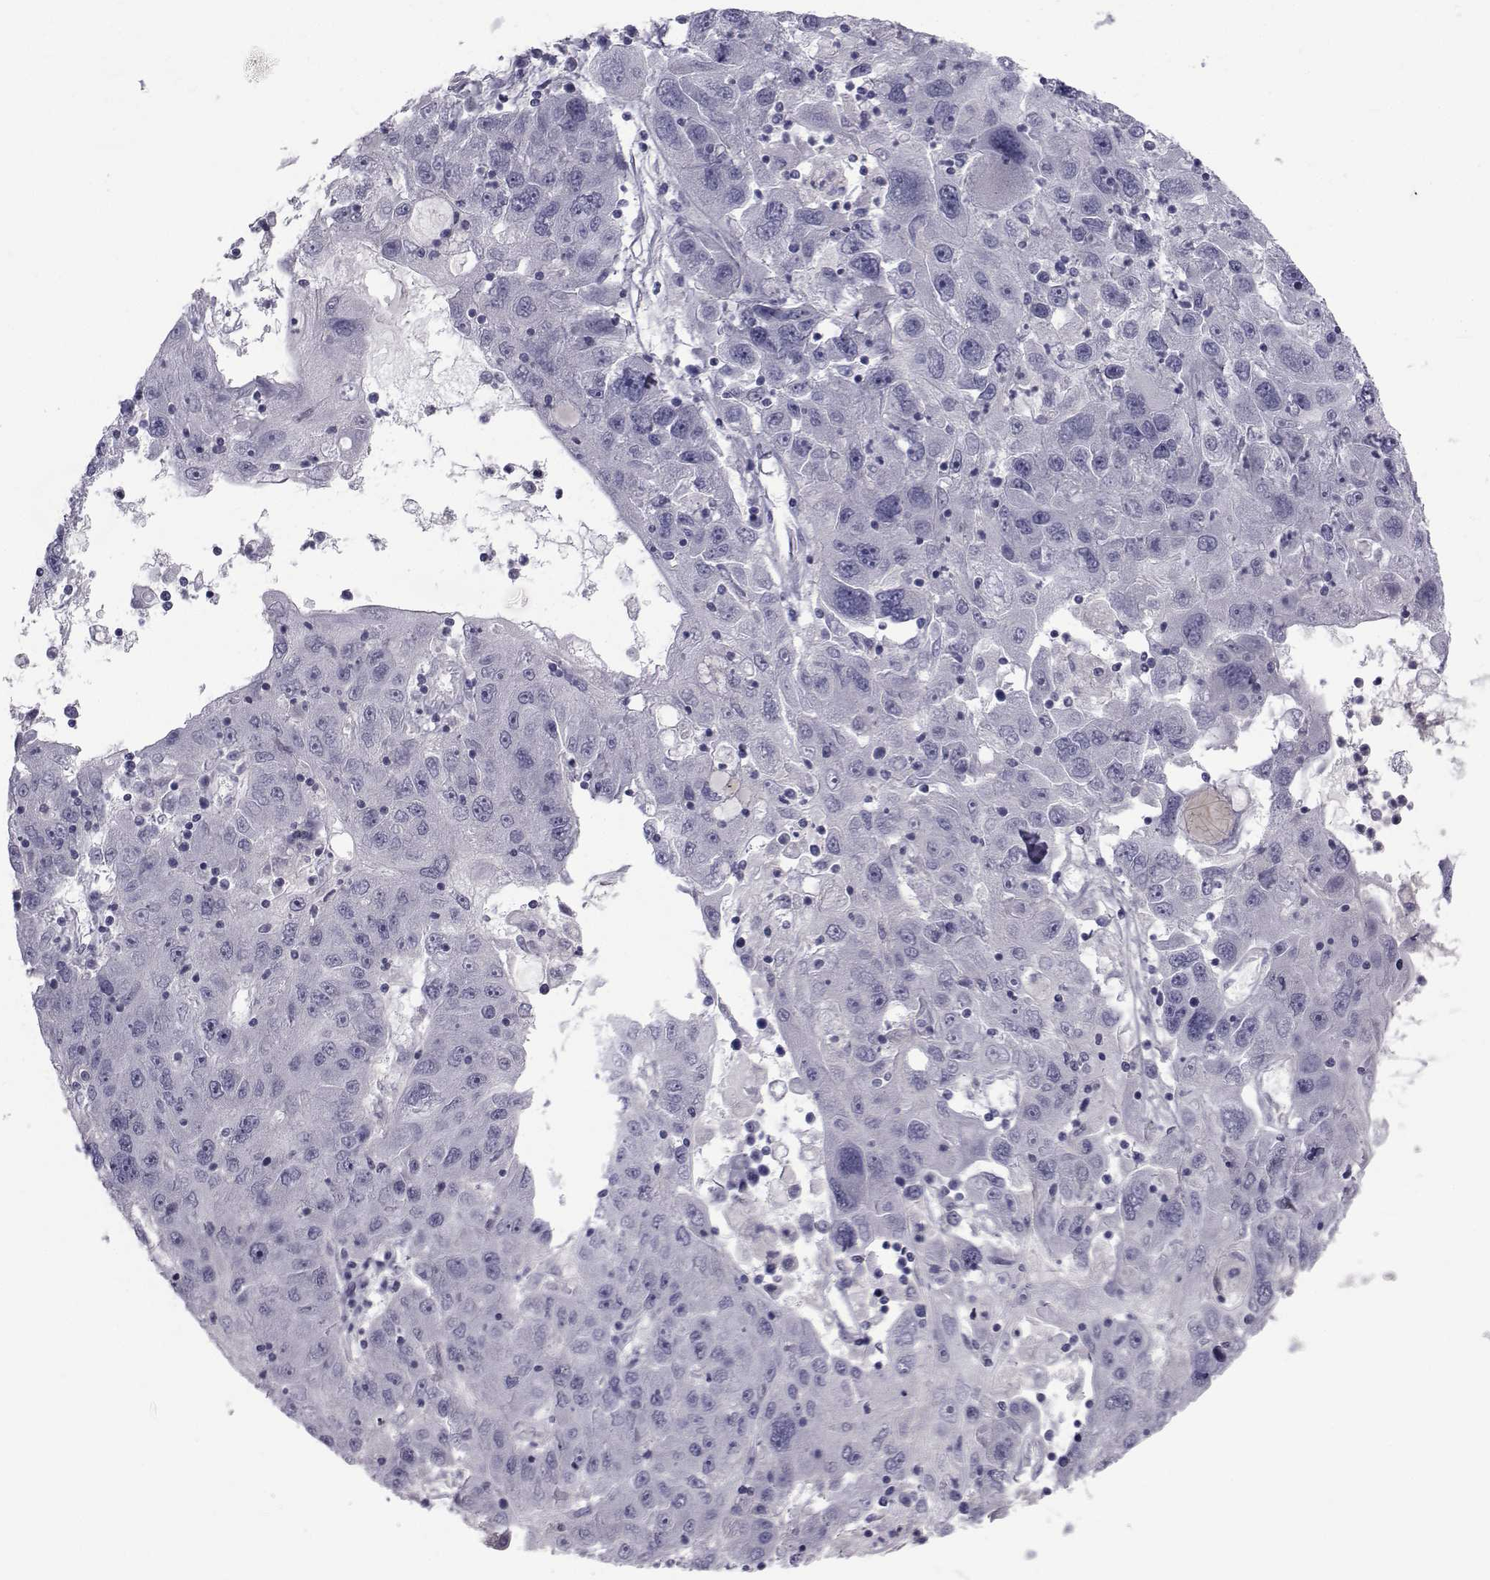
{"staining": {"intensity": "negative", "quantity": "none", "location": "none"}, "tissue": "stomach cancer", "cell_type": "Tumor cells", "image_type": "cancer", "snomed": [{"axis": "morphology", "description": "Adenocarcinoma, NOS"}, {"axis": "topography", "description": "Stomach"}], "caption": "This is a image of immunohistochemistry staining of stomach adenocarcinoma, which shows no positivity in tumor cells. The staining is performed using DAB (3,3'-diaminobenzidine) brown chromogen with nuclei counter-stained in using hematoxylin.", "gene": "FDXR", "patient": {"sex": "male", "age": 56}}